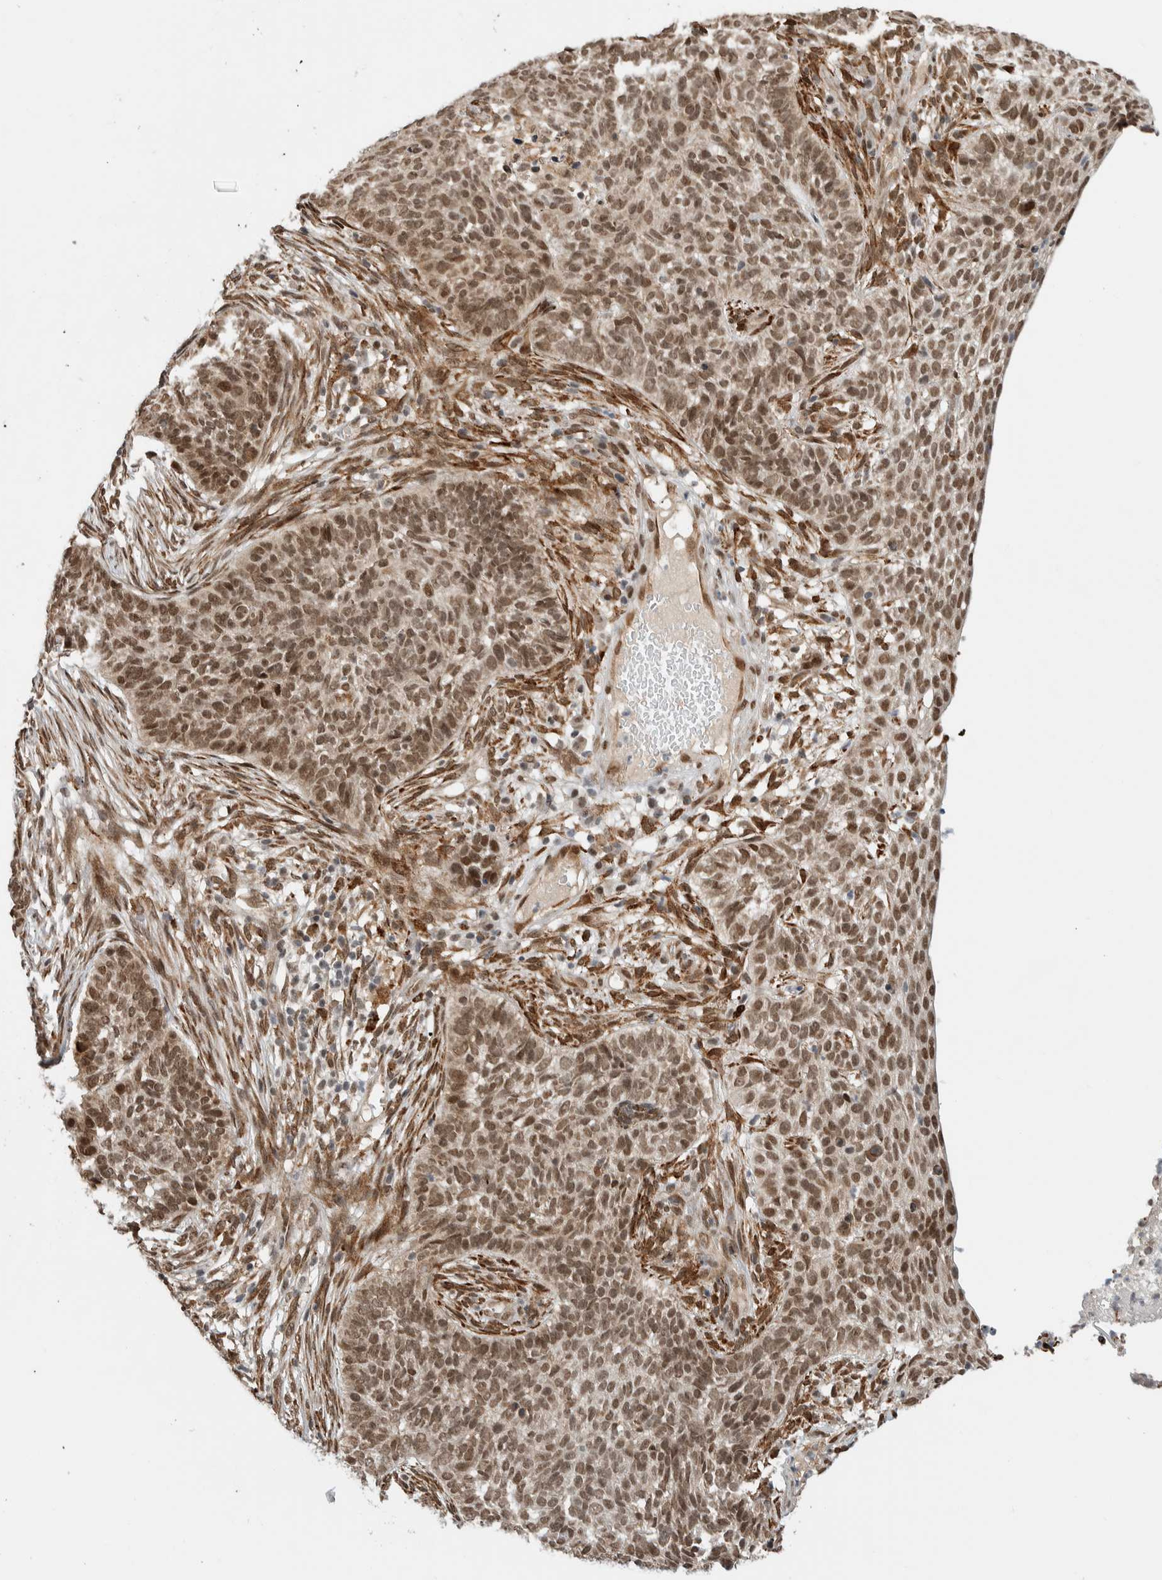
{"staining": {"intensity": "moderate", "quantity": ">75%", "location": "cytoplasmic/membranous,nuclear"}, "tissue": "skin cancer", "cell_type": "Tumor cells", "image_type": "cancer", "snomed": [{"axis": "morphology", "description": "Basal cell carcinoma"}, {"axis": "topography", "description": "Skin"}], "caption": "There is medium levels of moderate cytoplasmic/membranous and nuclear staining in tumor cells of skin cancer (basal cell carcinoma), as demonstrated by immunohistochemical staining (brown color).", "gene": "TNRC18", "patient": {"sex": "male", "age": 85}}